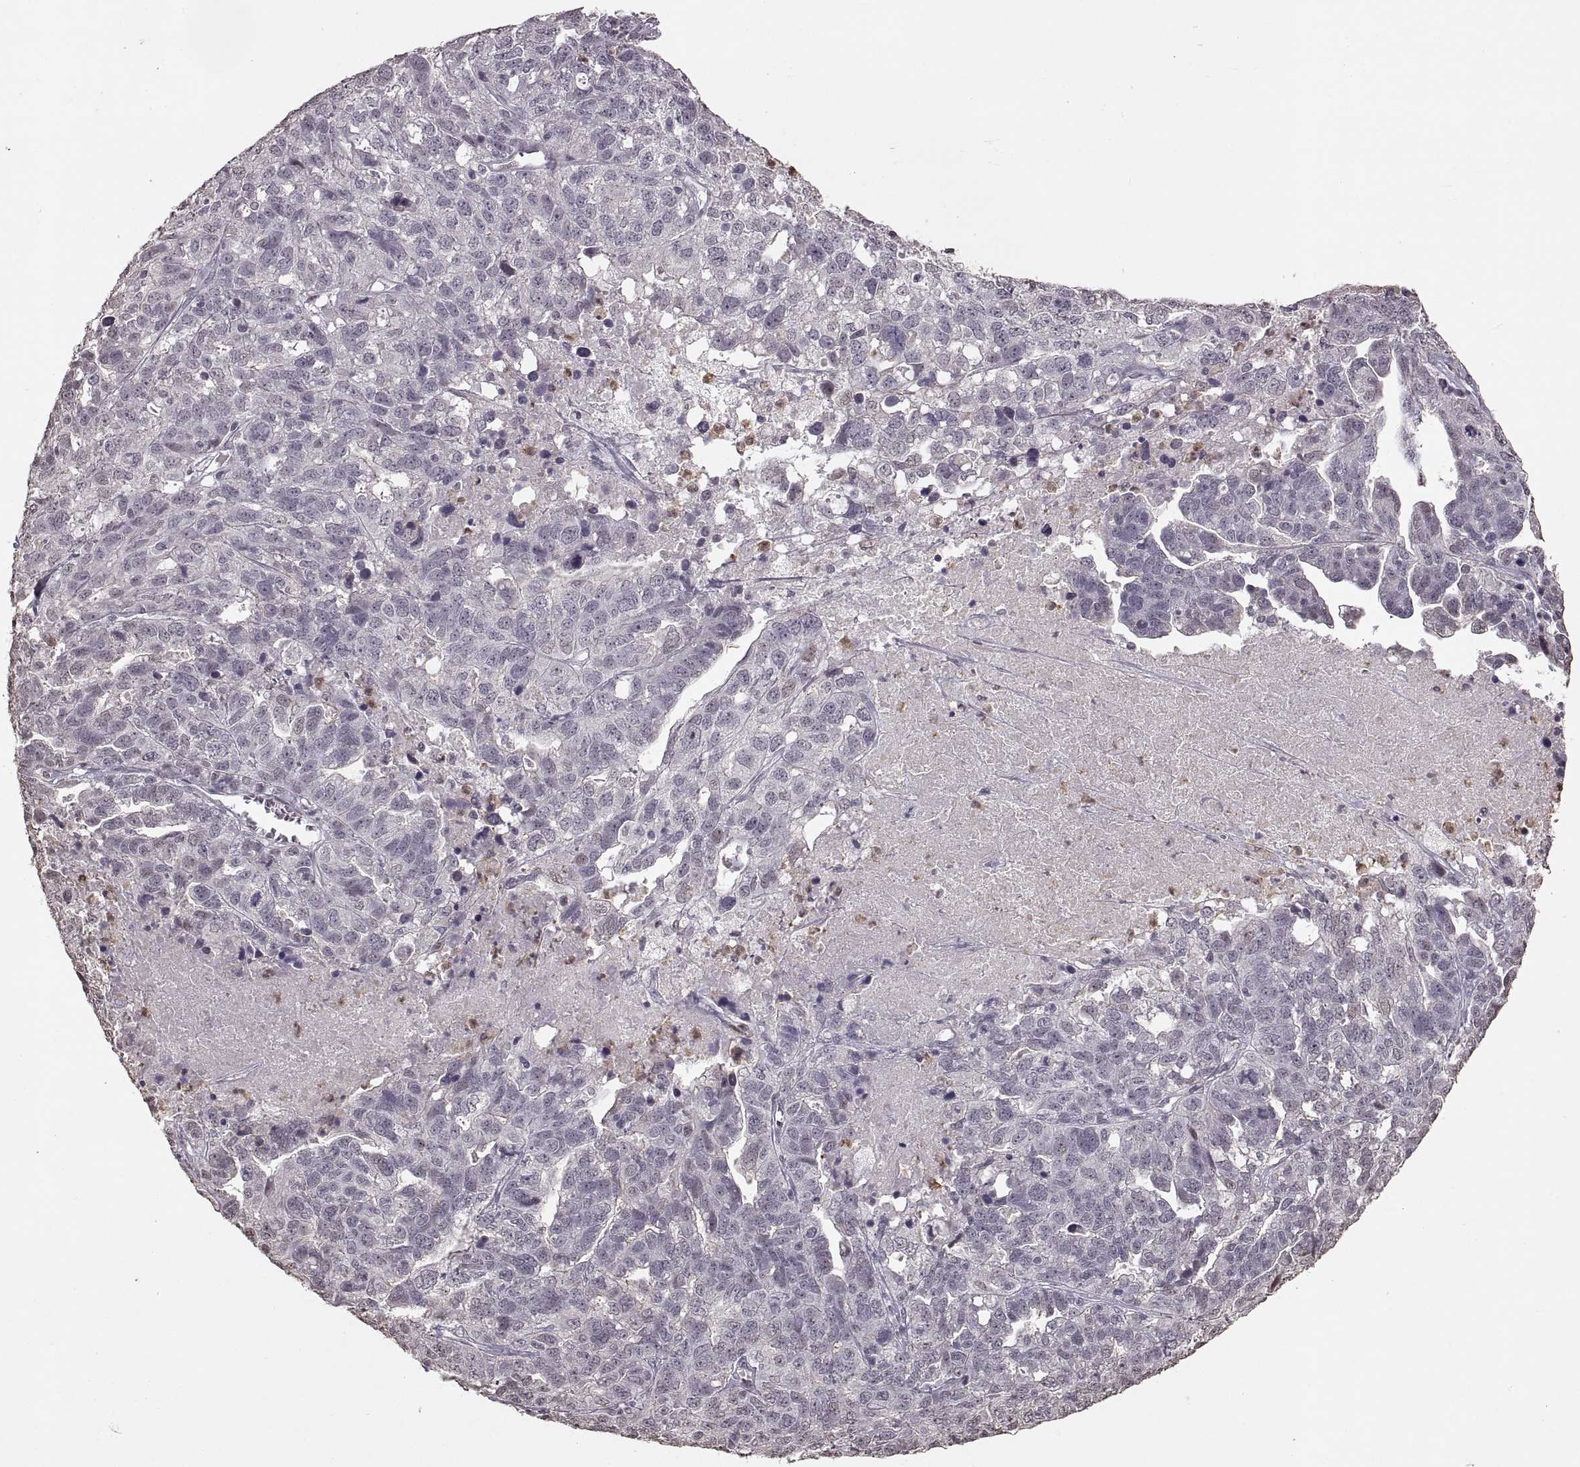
{"staining": {"intensity": "negative", "quantity": "none", "location": "none"}, "tissue": "ovarian cancer", "cell_type": "Tumor cells", "image_type": "cancer", "snomed": [{"axis": "morphology", "description": "Cystadenocarcinoma, serous, NOS"}, {"axis": "topography", "description": "Ovary"}], "caption": "High power microscopy histopathology image of an immunohistochemistry (IHC) photomicrograph of serous cystadenocarcinoma (ovarian), revealing no significant staining in tumor cells.", "gene": "PALS1", "patient": {"sex": "female", "age": 71}}